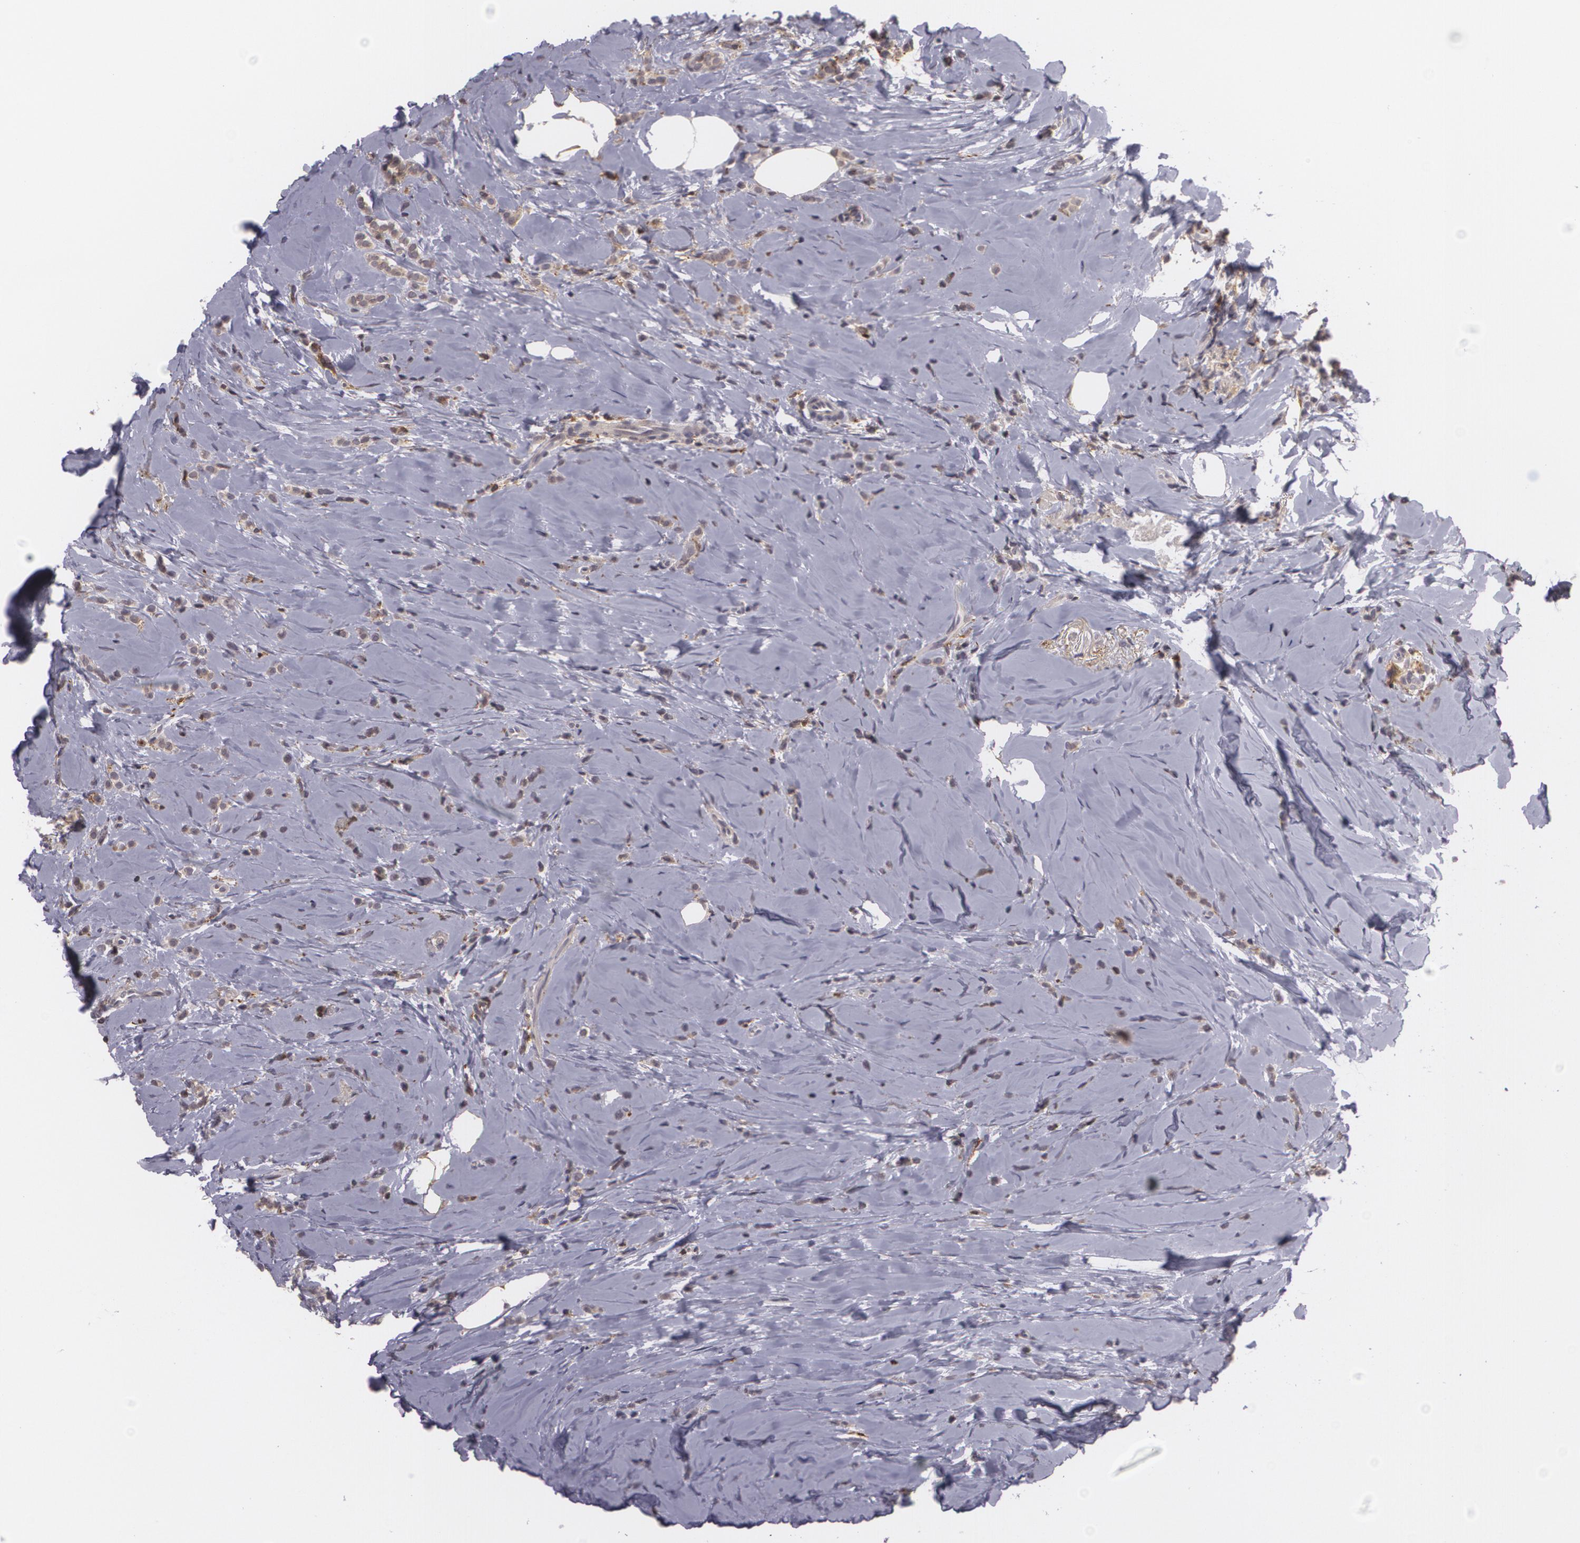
{"staining": {"intensity": "moderate", "quantity": "25%-75%", "location": "cytoplasmic/membranous"}, "tissue": "breast cancer", "cell_type": "Tumor cells", "image_type": "cancer", "snomed": [{"axis": "morphology", "description": "Lobular carcinoma"}, {"axis": "topography", "description": "Breast"}], "caption": "Human lobular carcinoma (breast) stained for a protein (brown) displays moderate cytoplasmic/membranous positive positivity in about 25%-75% of tumor cells.", "gene": "BIN1", "patient": {"sex": "female", "age": 64}}